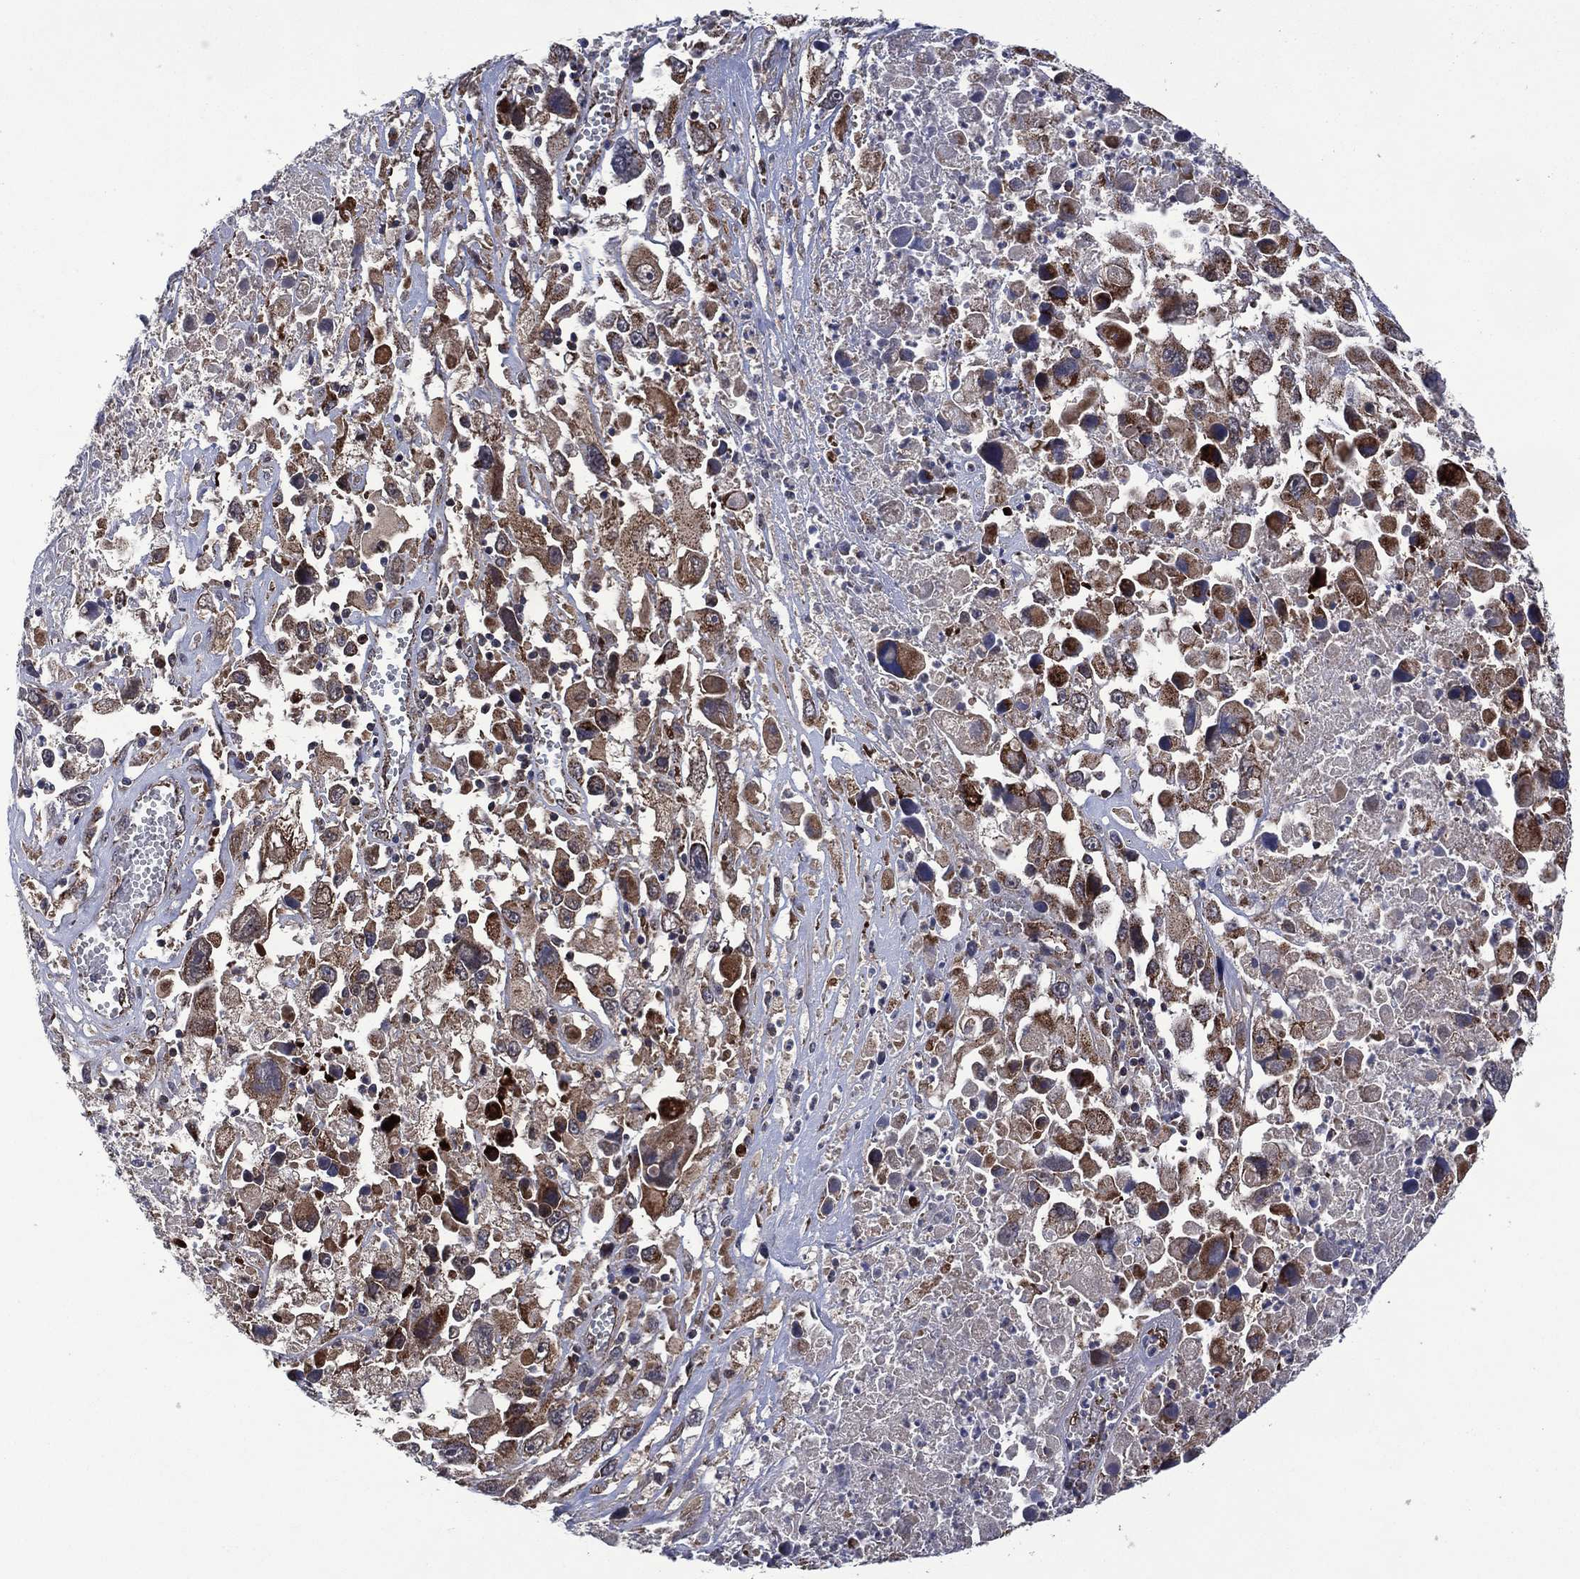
{"staining": {"intensity": "moderate", "quantity": "<25%", "location": "cytoplasmic/membranous"}, "tissue": "melanoma", "cell_type": "Tumor cells", "image_type": "cancer", "snomed": [{"axis": "morphology", "description": "Malignant melanoma, Metastatic site"}, {"axis": "topography", "description": "Soft tissue"}], "caption": "A high-resolution photomicrograph shows immunohistochemistry (IHC) staining of melanoma, which demonstrates moderate cytoplasmic/membranous staining in about <25% of tumor cells.", "gene": "HTD2", "patient": {"sex": "male", "age": 50}}